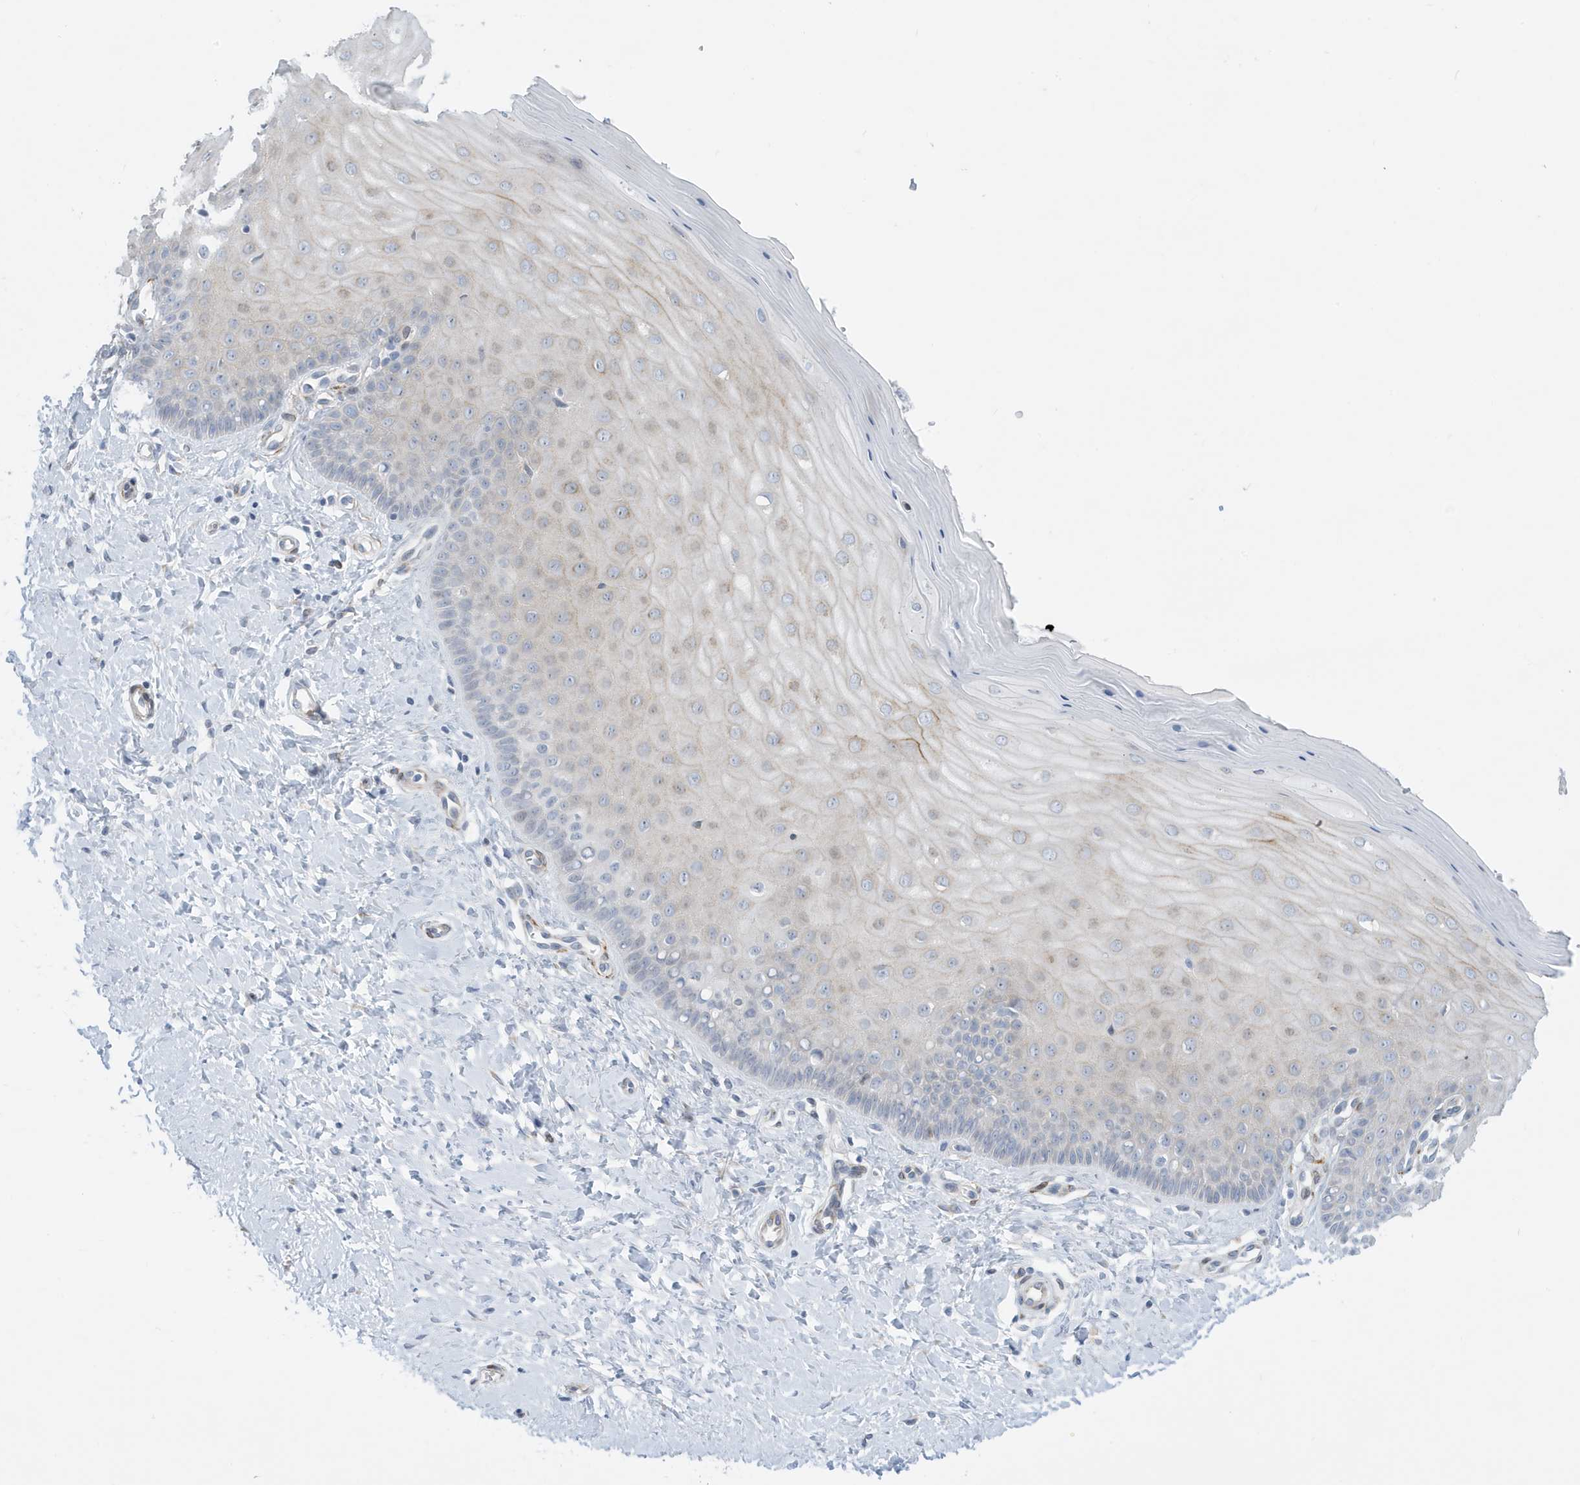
{"staining": {"intensity": "moderate", "quantity": "<25%", "location": "cytoplasmic/membranous"}, "tissue": "cervix", "cell_type": "Glandular cells", "image_type": "normal", "snomed": [{"axis": "morphology", "description": "Normal tissue, NOS"}, {"axis": "topography", "description": "Cervix"}], "caption": "Immunohistochemistry staining of unremarkable cervix, which exhibits low levels of moderate cytoplasmic/membranous positivity in about <25% of glandular cells indicating moderate cytoplasmic/membranous protein expression. The staining was performed using DAB (brown) for protein detection and nuclei were counterstained in hematoxylin (blue).", "gene": "SEMA3F", "patient": {"sex": "female", "age": 55}}